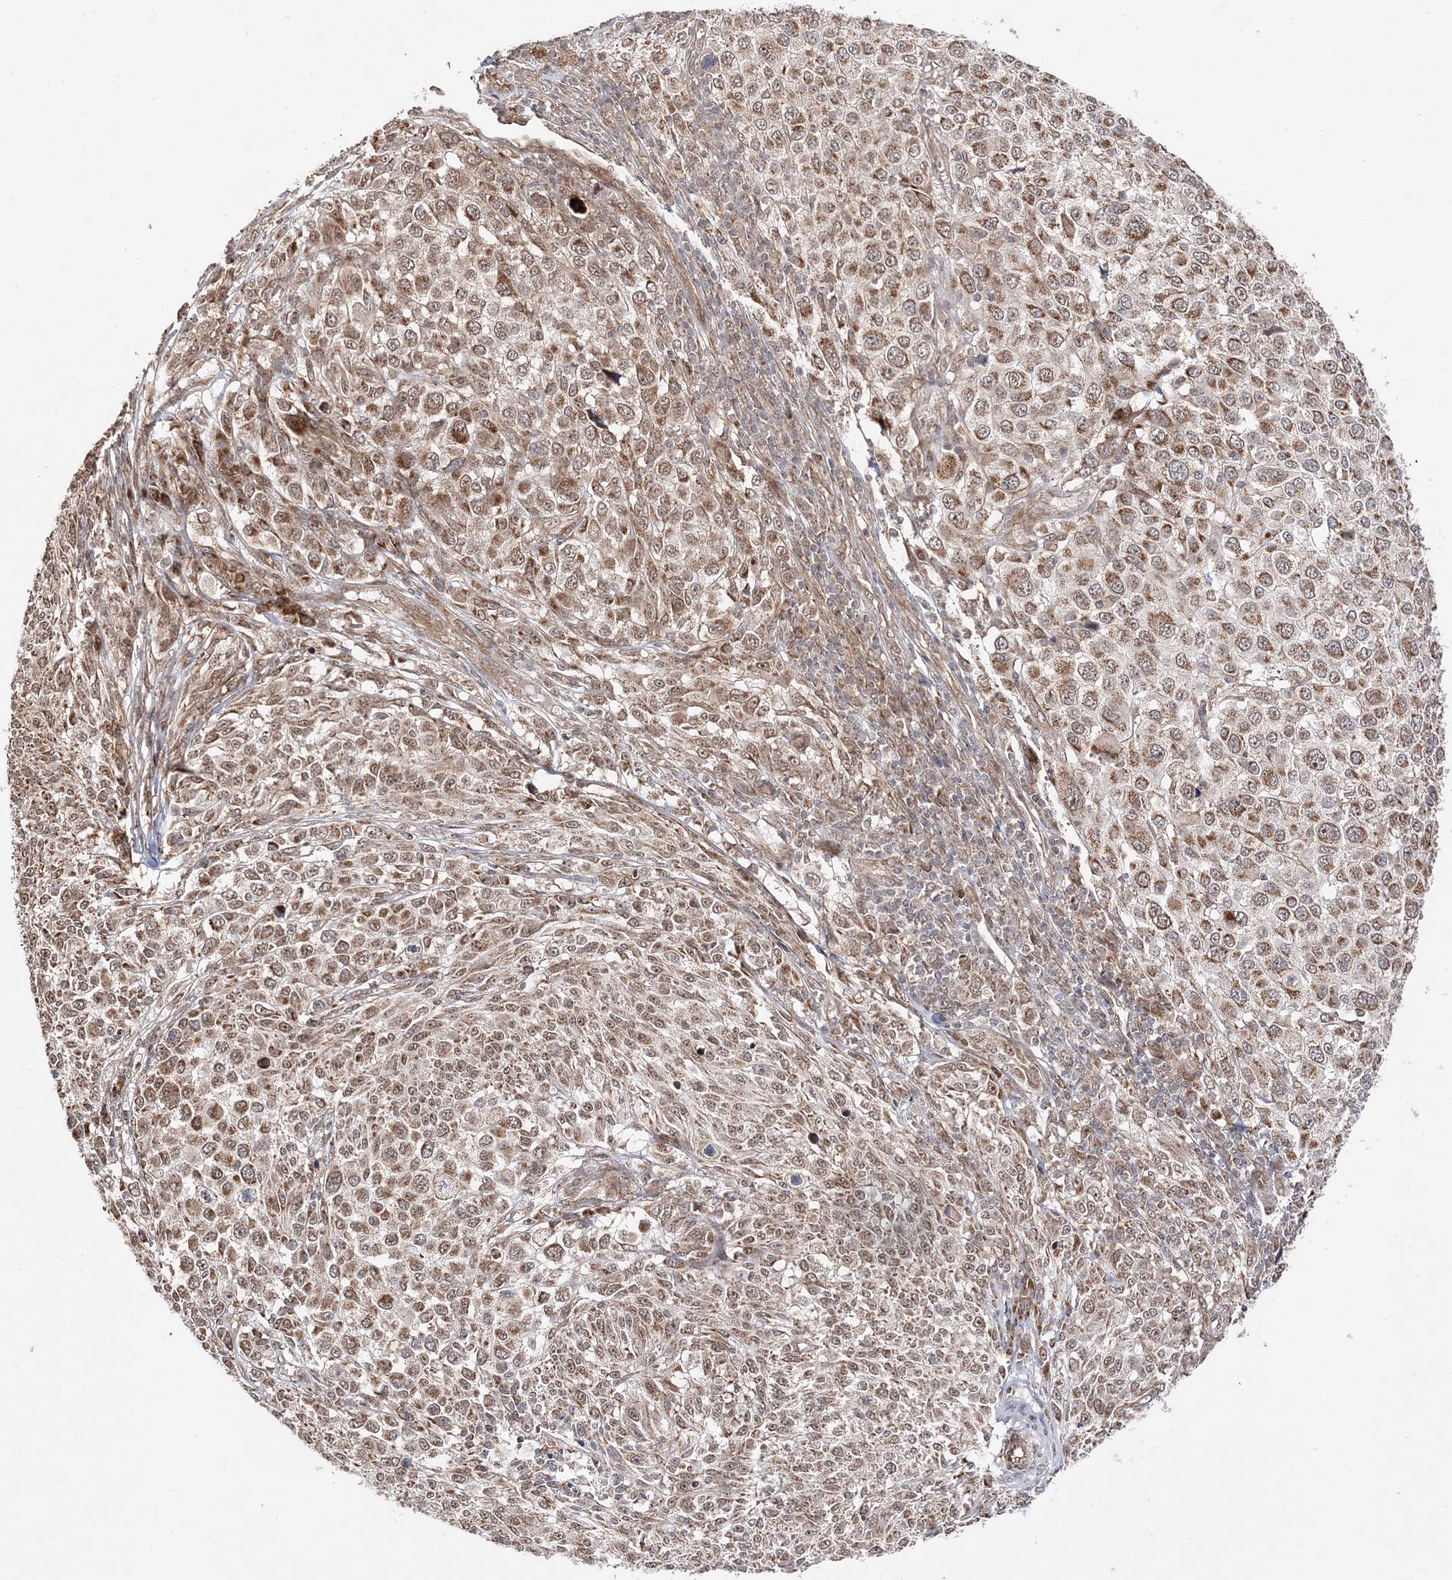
{"staining": {"intensity": "moderate", "quantity": "25%-75%", "location": "cytoplasmic/membranous,nuclear"}, "tissue": "melanoma", "cell_type": "Tumor cells", "image_type": "cancer", "snomed": [{"axis": "morphology", "description": "Malignant melanoma, NOS"}, {"axis": "topography", "description": "Skin of trunk"}], "caption": "Protein staining of melanoma tissue displays moderate cytoplasmic/membranous and nuclear staining in about 25%-75% of tumor cells. The staining was performed using DAB, with brown indicating positive protein expression. Nuclei are stained blue with hematoxylin.", "gene": "DALRD3", "patient": {"sex": "male", "age": 71}}